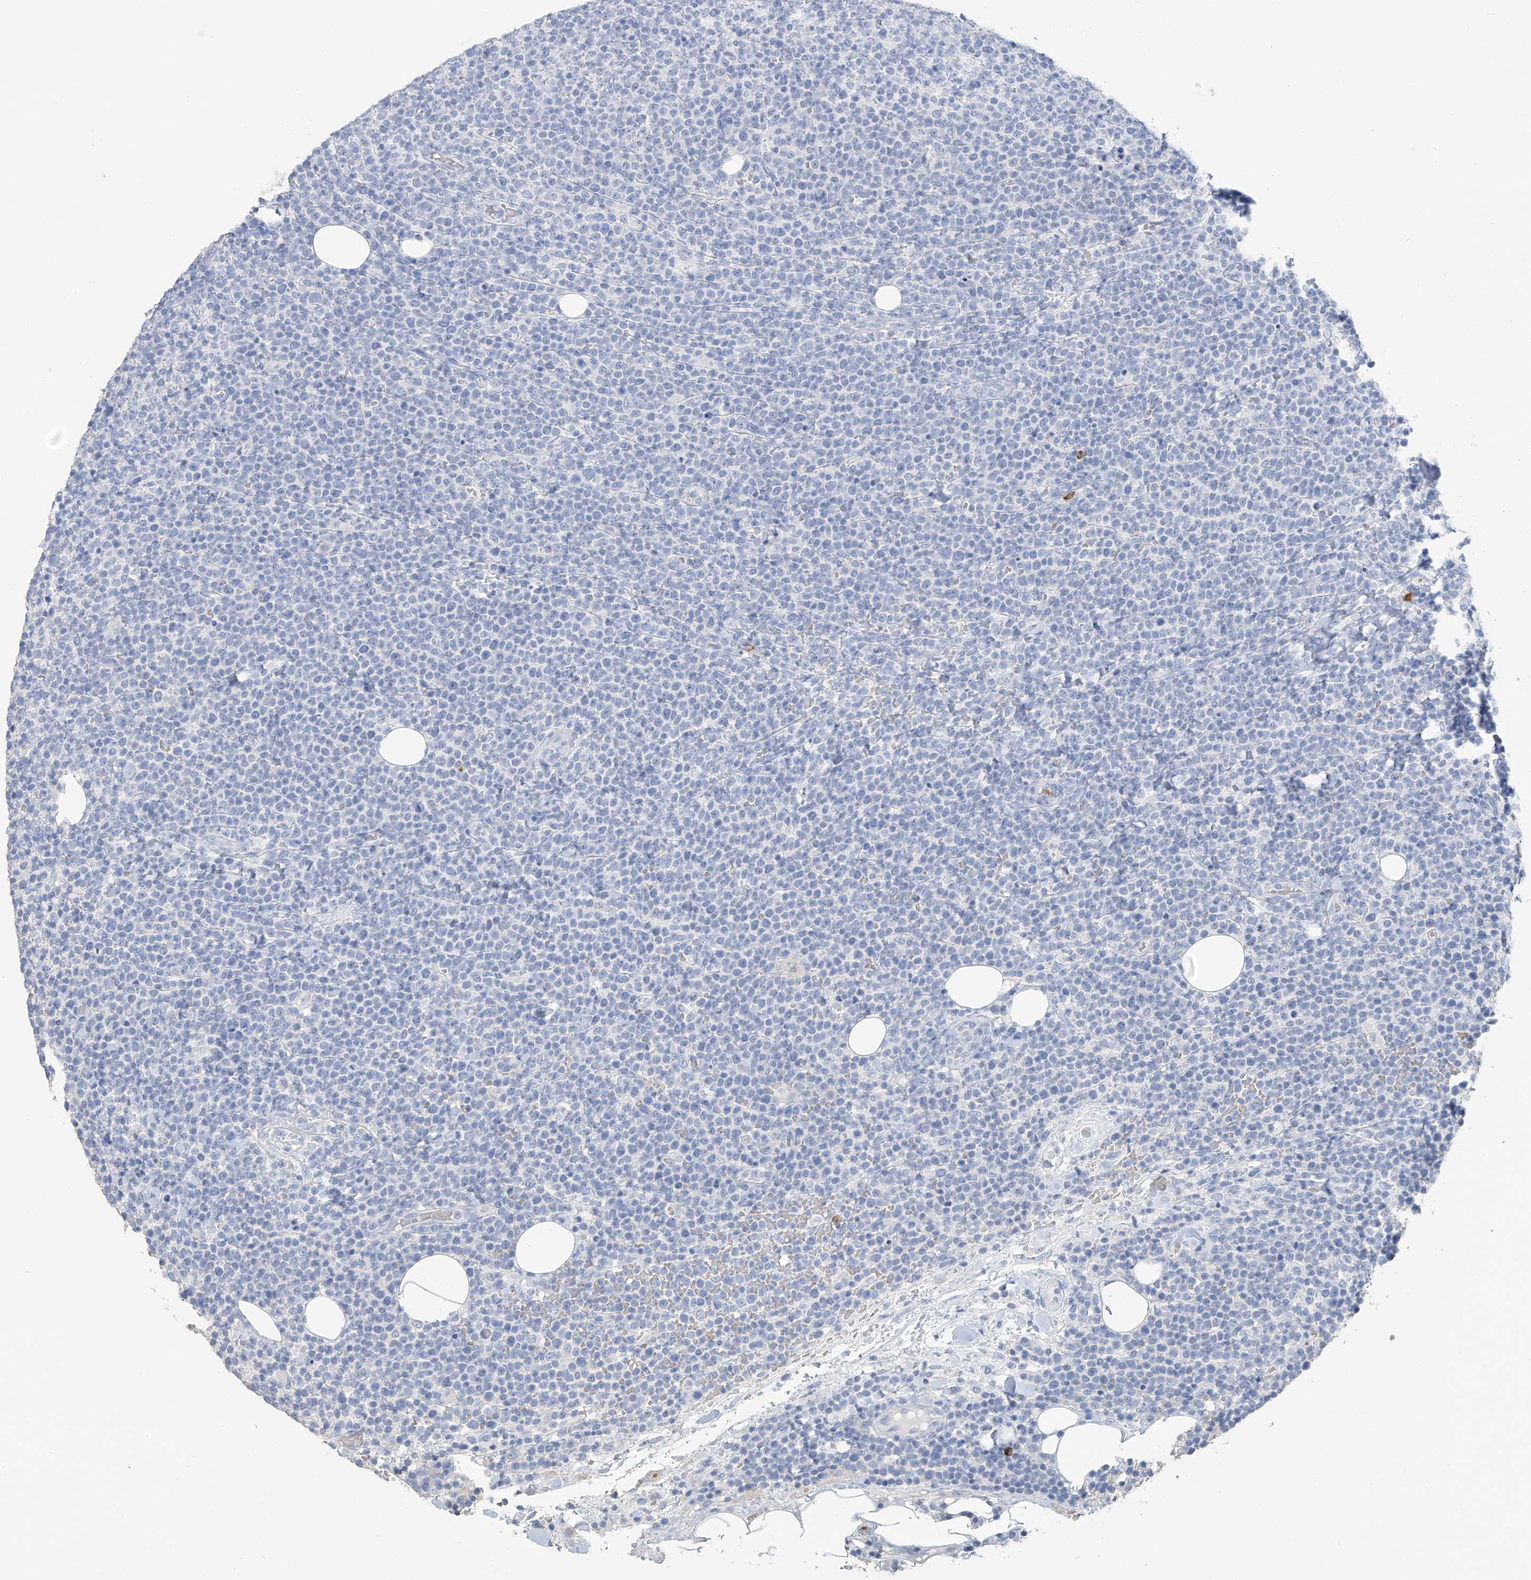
{"staining": {"intensity": "negative", "quantity": "none", "location": "none"}, "tissue": "lymphoma", "cell_type": "Tumor cells", "image_type": "cancer", "snomed": [{"axis": "morphology", "description": "Malignant lymphoma, non-Hodgkin's type, High grade"}, {"axis": "topography", "description": "Lymph node"}], "caption": "The photomicrograph exhibits no staining of tumor cells in malignant lymphoma, non-Hodgkin's type (high-grade). (IHC, brightfield microscopy, high magnification).", "gene": "PAFAH1B3", "patient": {"sex": "male", "age": 61}}